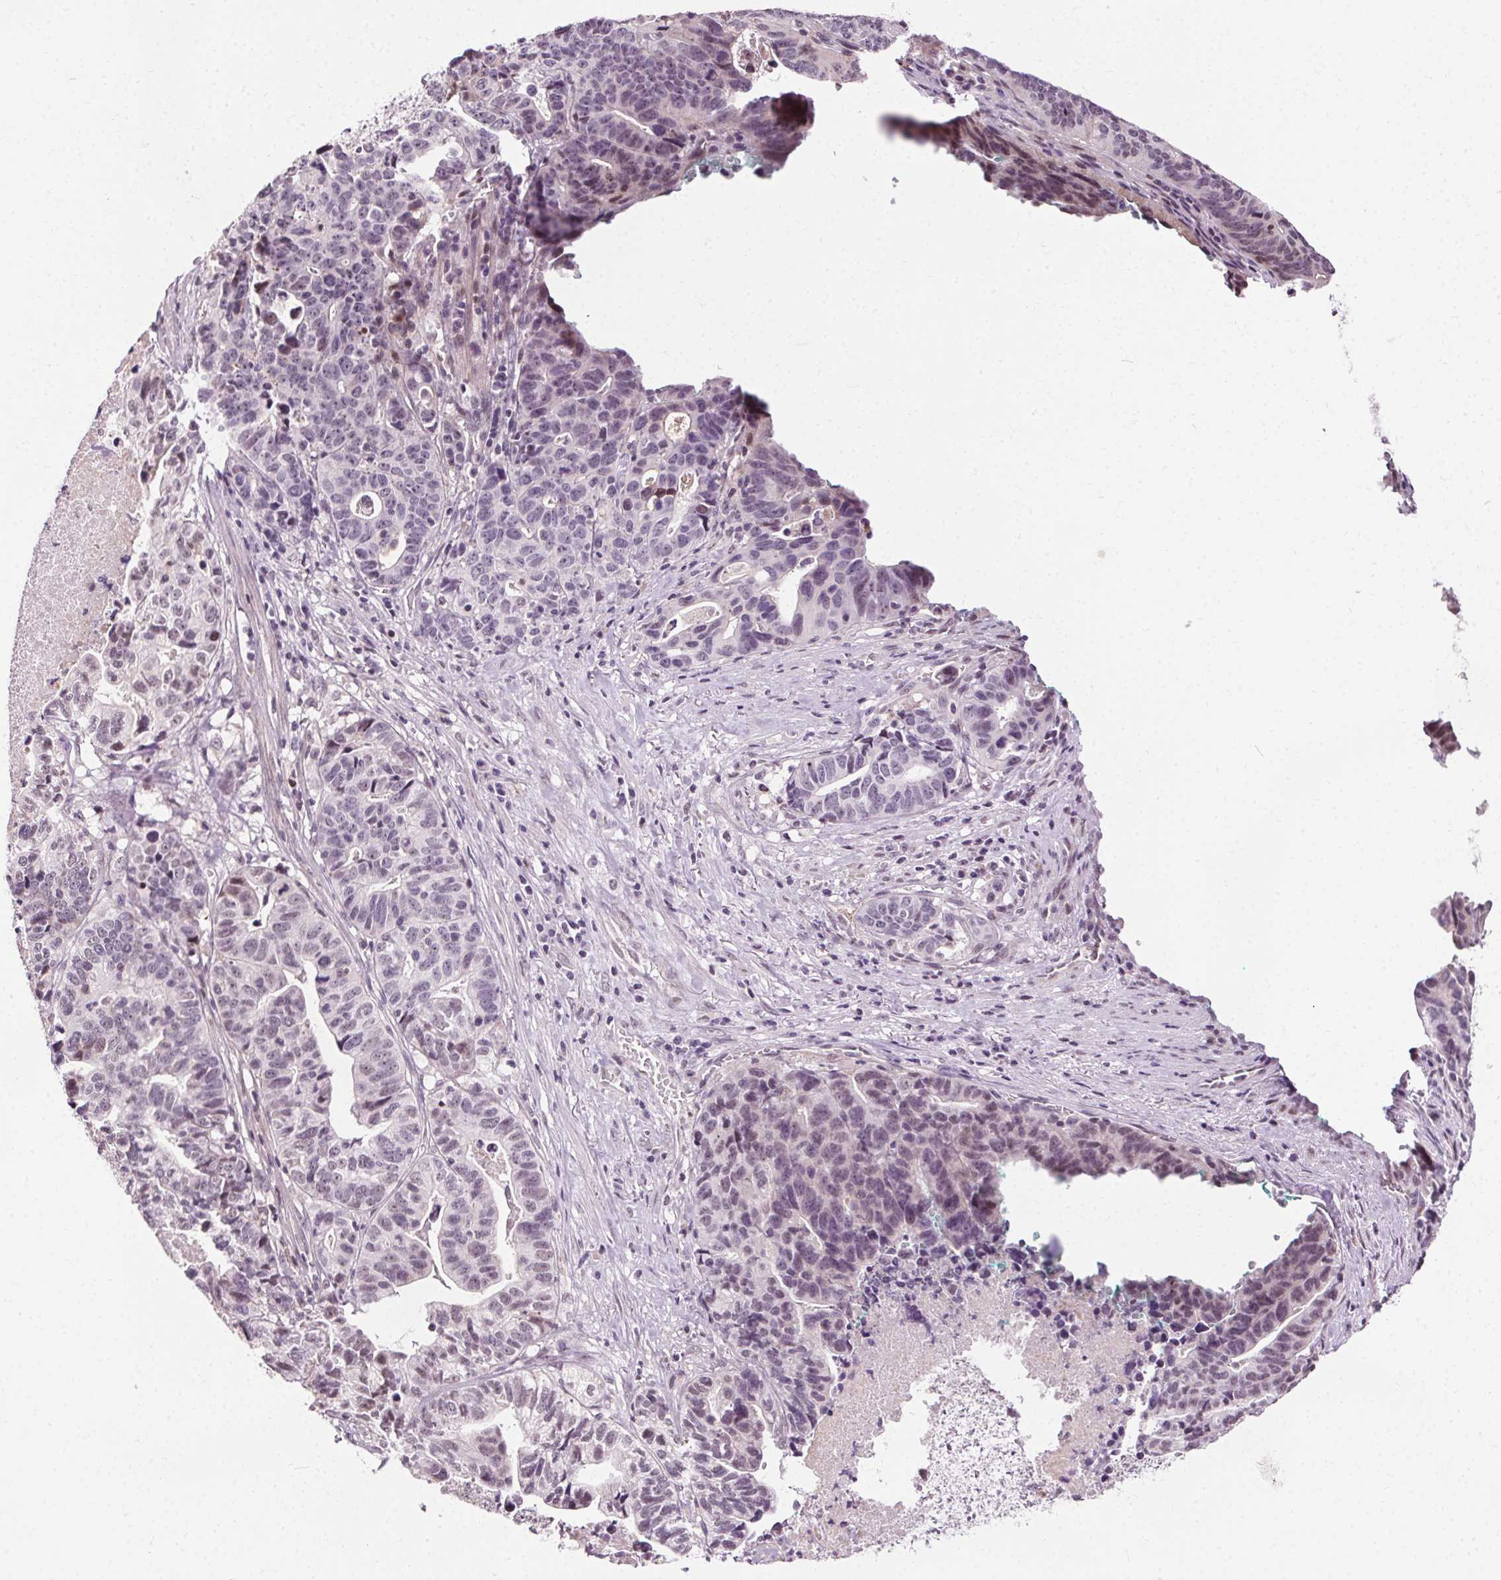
{"staining": {"intensity": "negative", "quantity": "none", "location": "none"}, "tissue": "stomach cancer", "cell_type": "Tumor cells", "image_type": "cancer", "snomed": [{"axis": "morphology", "description": "Adenocarcinoma, NOS"}, {"axis": "topography", "description": "Stomach, upper"}], "caption": "There is no significant positivity in tumor cells of stomach cancer. (Immunohistochemistry, brightfield microscopy, high magnification).", "gene": "CEBPA", "patient": {"sex": "female", "age": 67}}